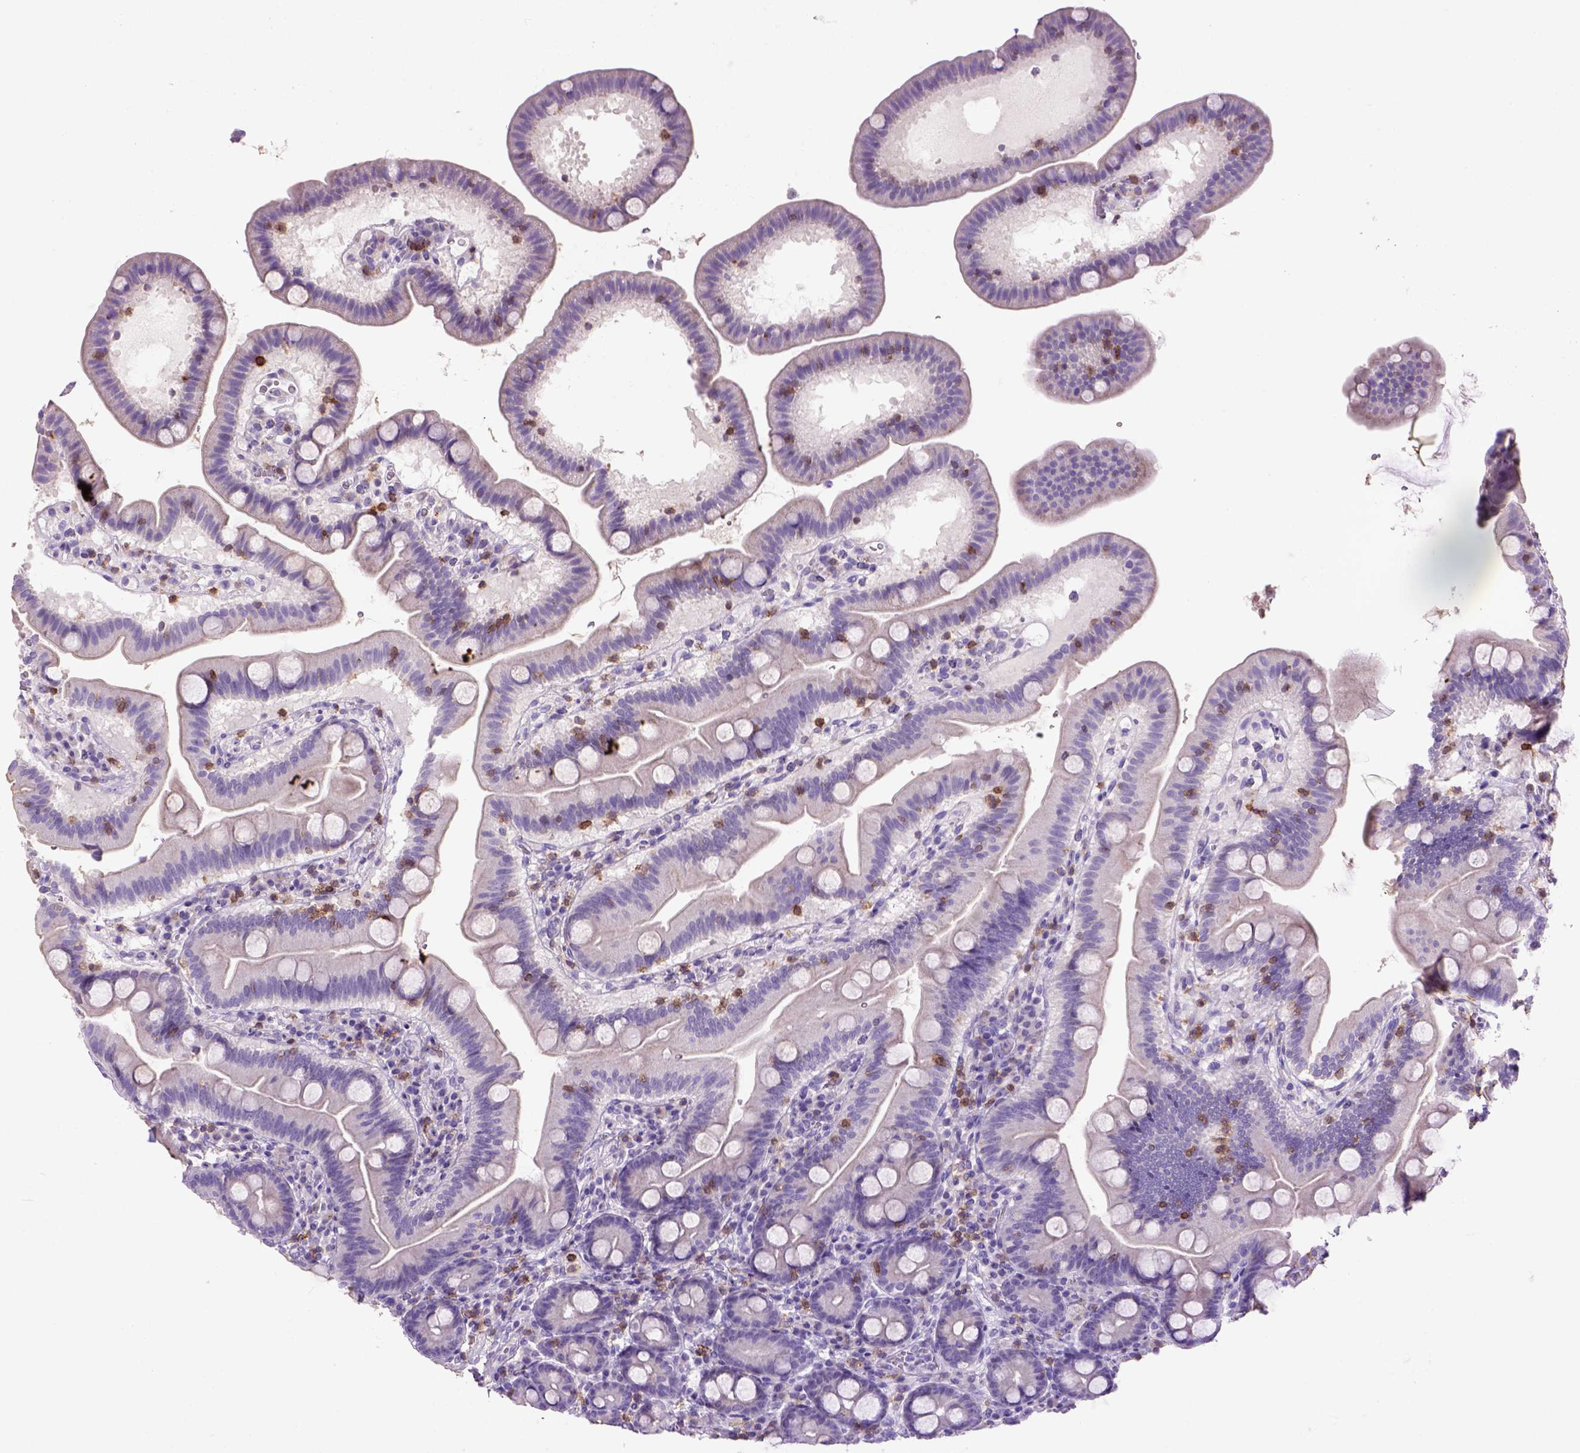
{"staining": {"intensity": "negative", "quantity": "none", "location": "none"}, "tissue": "duodenum", "cell_type": "Glandular cells", "image_type": "normal", "snomed": [{"axis": "morphology", "description": "Normal tissue, NOS"}, {"axis": "topography", "description": "Duodenum"}], "caption": "Immunohistochemistry (IHC) photomicrograph of unremarkable human duodenum stained for a protein (brown), which exhibits no staining in glandular cells. (IHC, brightfield microscopy, high magnification).", "gene": "CD3E", "patient": {"sex": "male", "age": 59}}